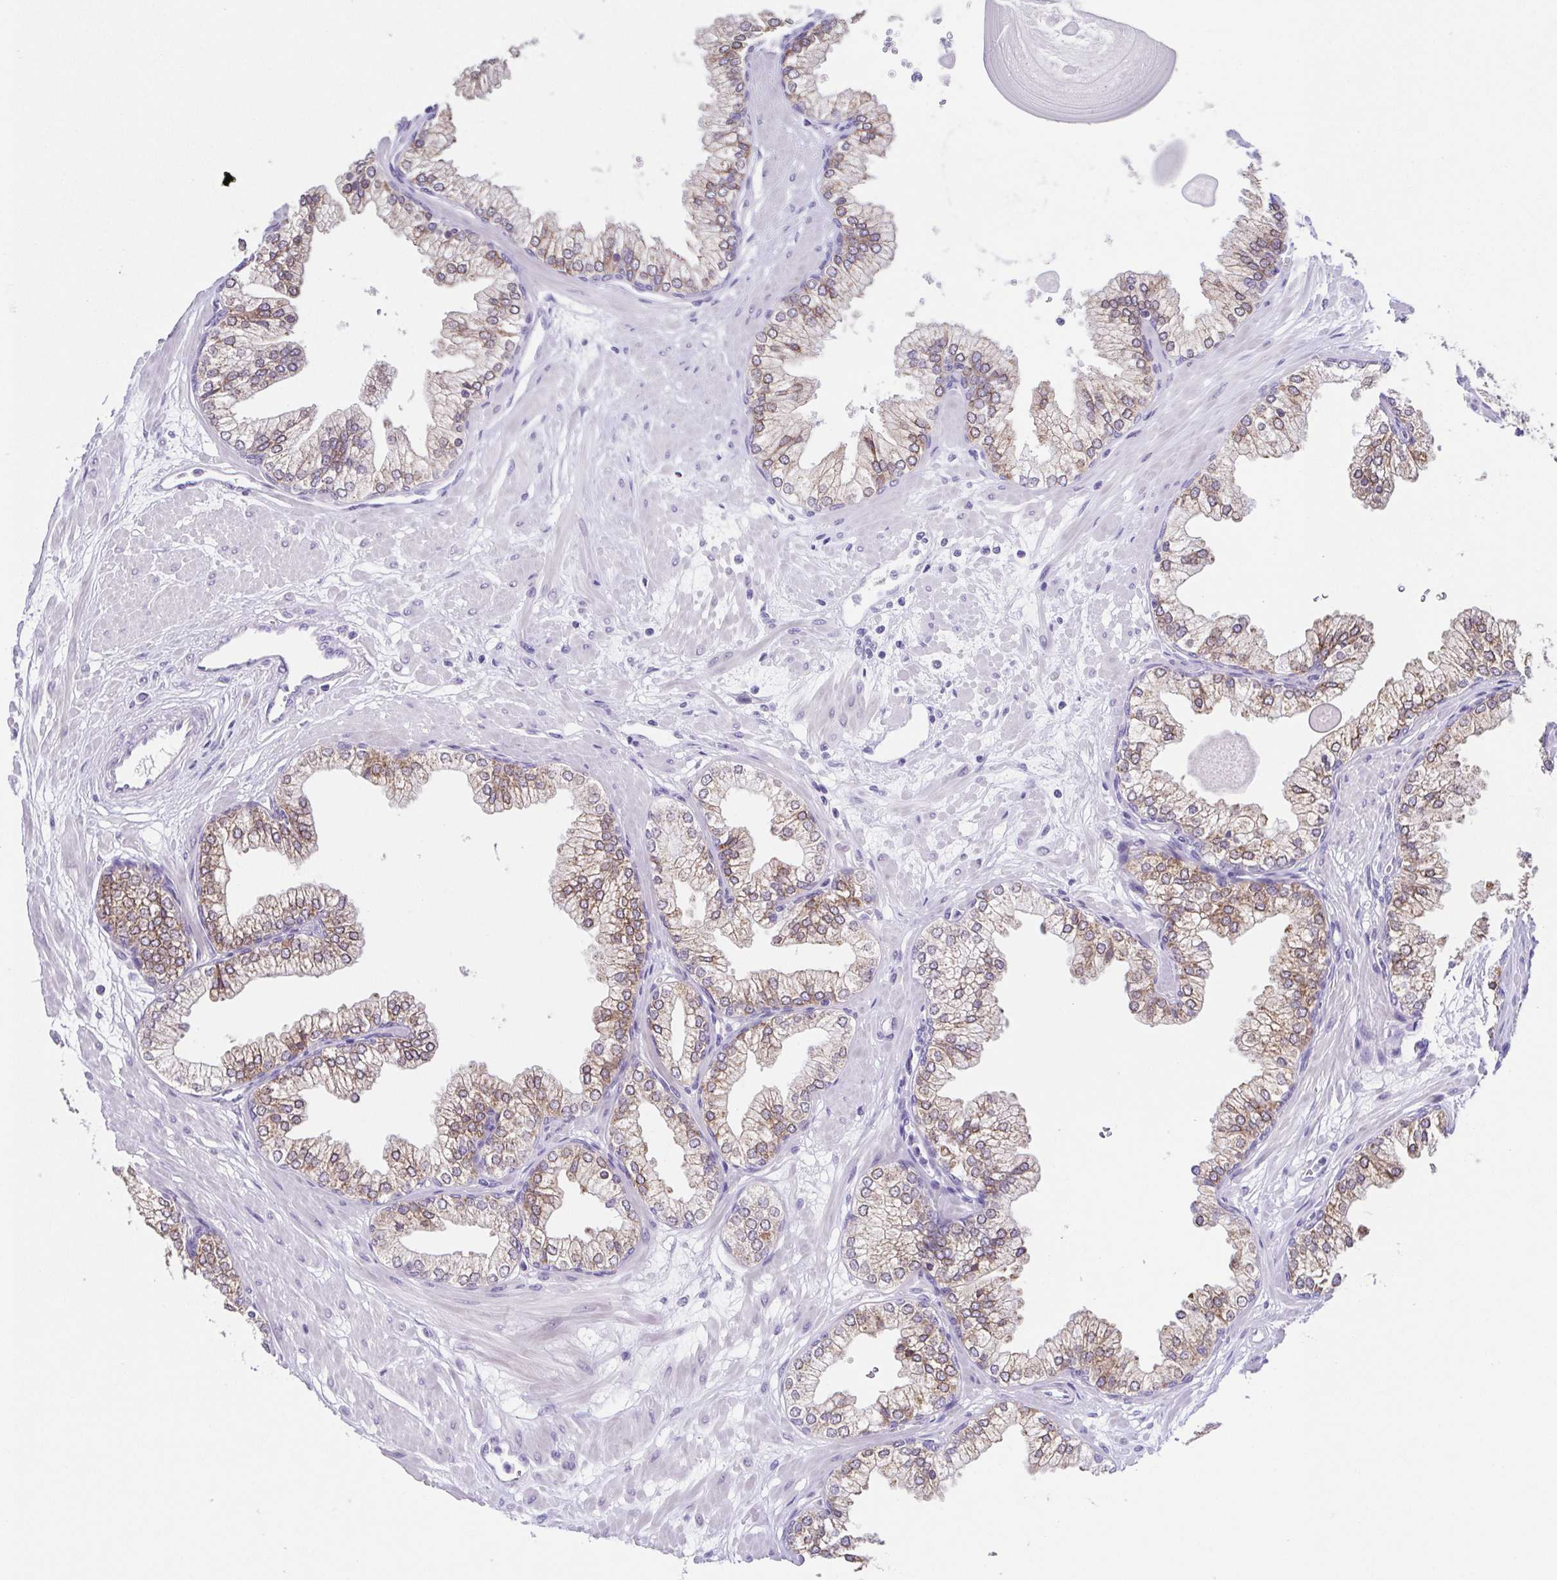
{"staining": {"intensity": "moderate", "quantity": ">75%", "location": "cytoplasmic/membranous"}, "tissue": "prostate", "cell_type": "Glandular cells", "image_type": "normal", "snomed": [{"axis": "morphology", "description": "Normal tissue, NOS"}, {"axis": "topography", "description": "Prostate"}, {"axis": "topography", "description": "Peripheral nerve tissue"}], "caption": "Immunohistochemical staining of normal prostate displays moderate cytoplasmic/membranous protein staining in about >75% of glandular cells. Nuclei are stained in blue.", "gene": "RDH11", "patient": {"sex": "male", "age": 61}}